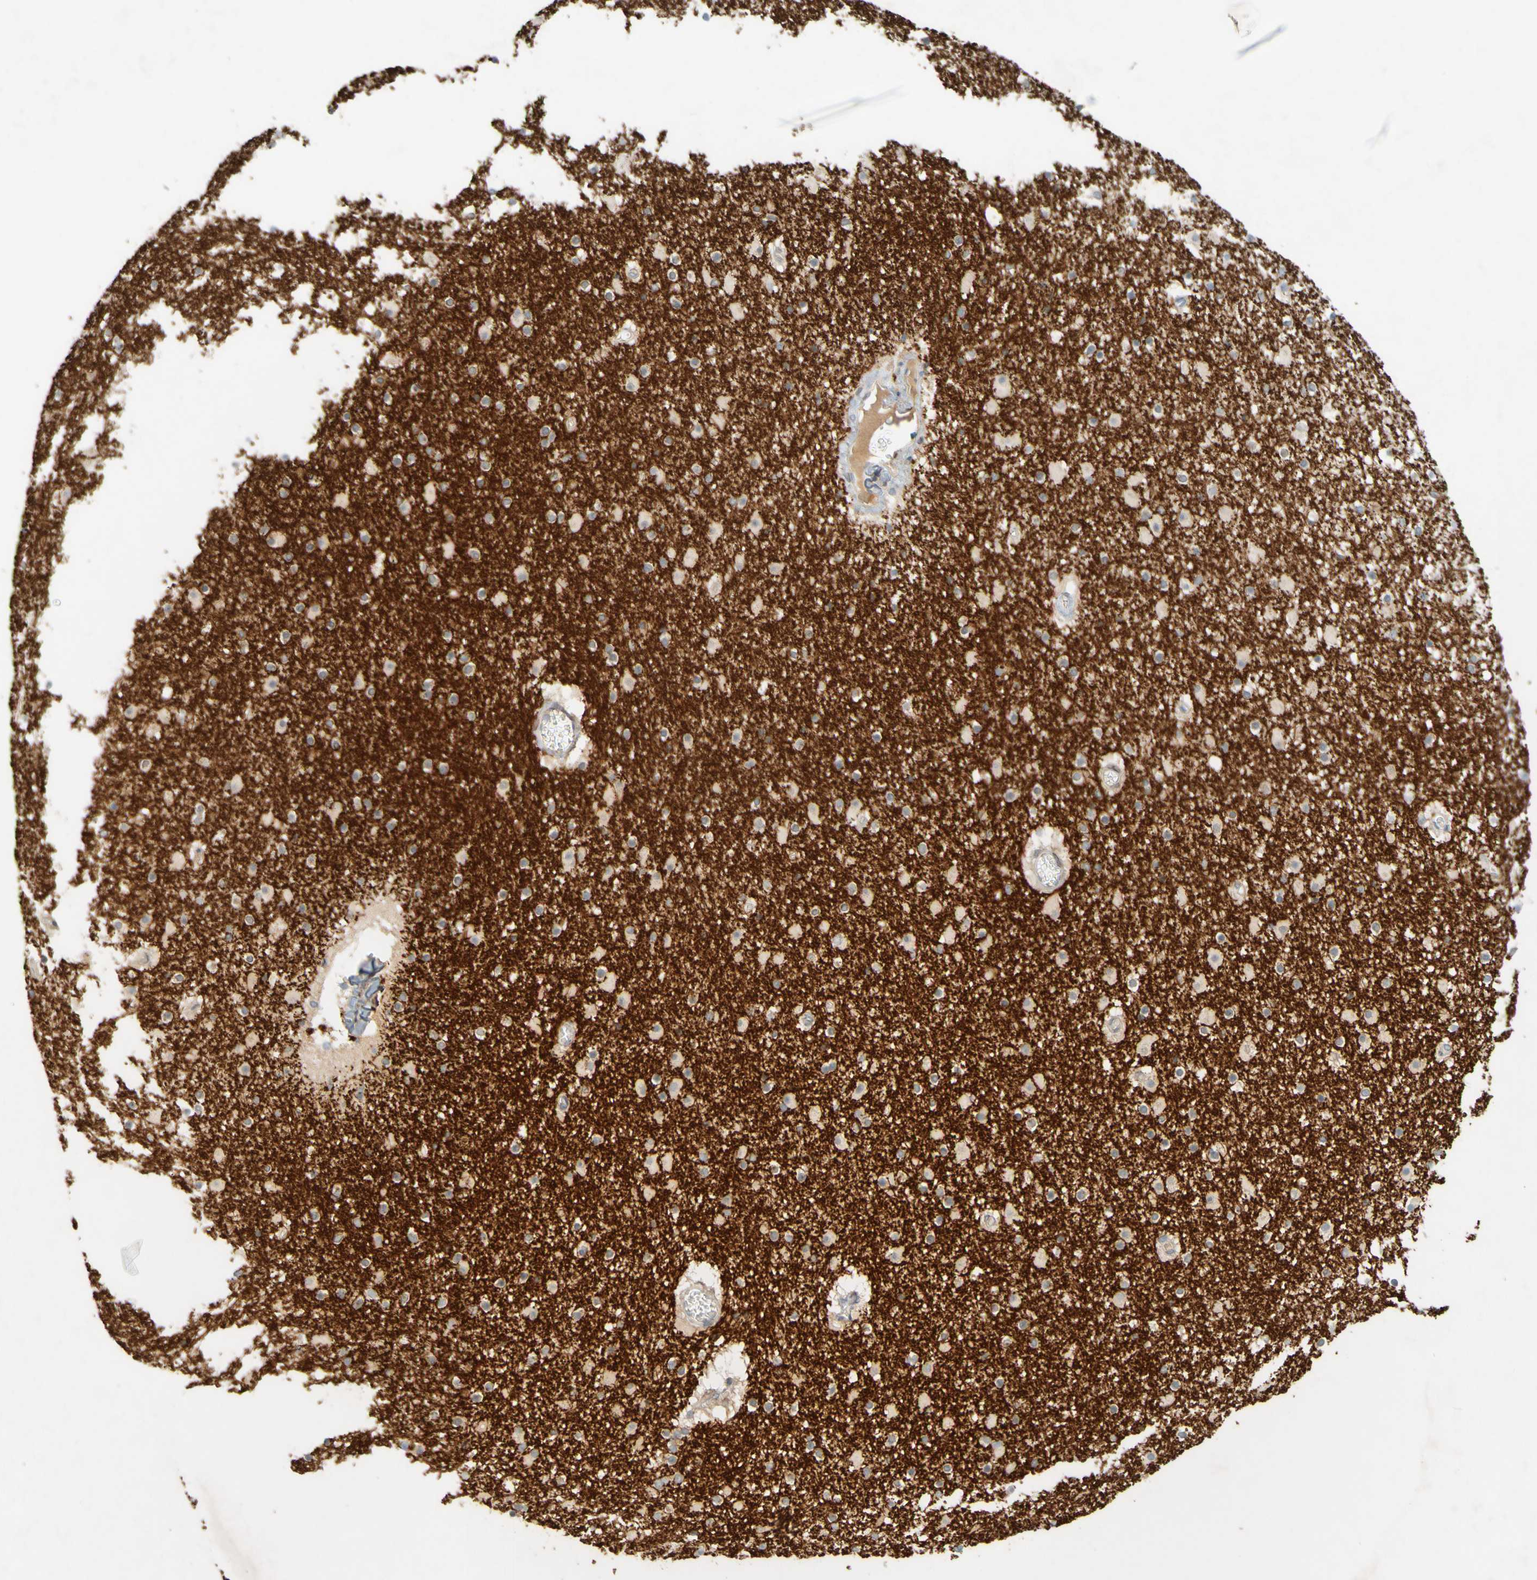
{"staining": {"intensity": "weak", "quantity": "<25%", "location": "cytoplasmic/membranous"}, "tissue": "caudate", "cell_type": "Glial cells", "image_type": "normal", "snomed": [{"axis": "morphology", "description": "Normal tissue, NOS"}, {"axis": "topography", "description": "Lateral ventricle wall"}], "caption": "This is a photomicrograph of IHC staining of benign caudate, which shows no expression in glial cells. (DAB immunohistochemistry (IHC), high magnification).", "gene": "MAG", "patient": {"sex": "male", "age": 45}}